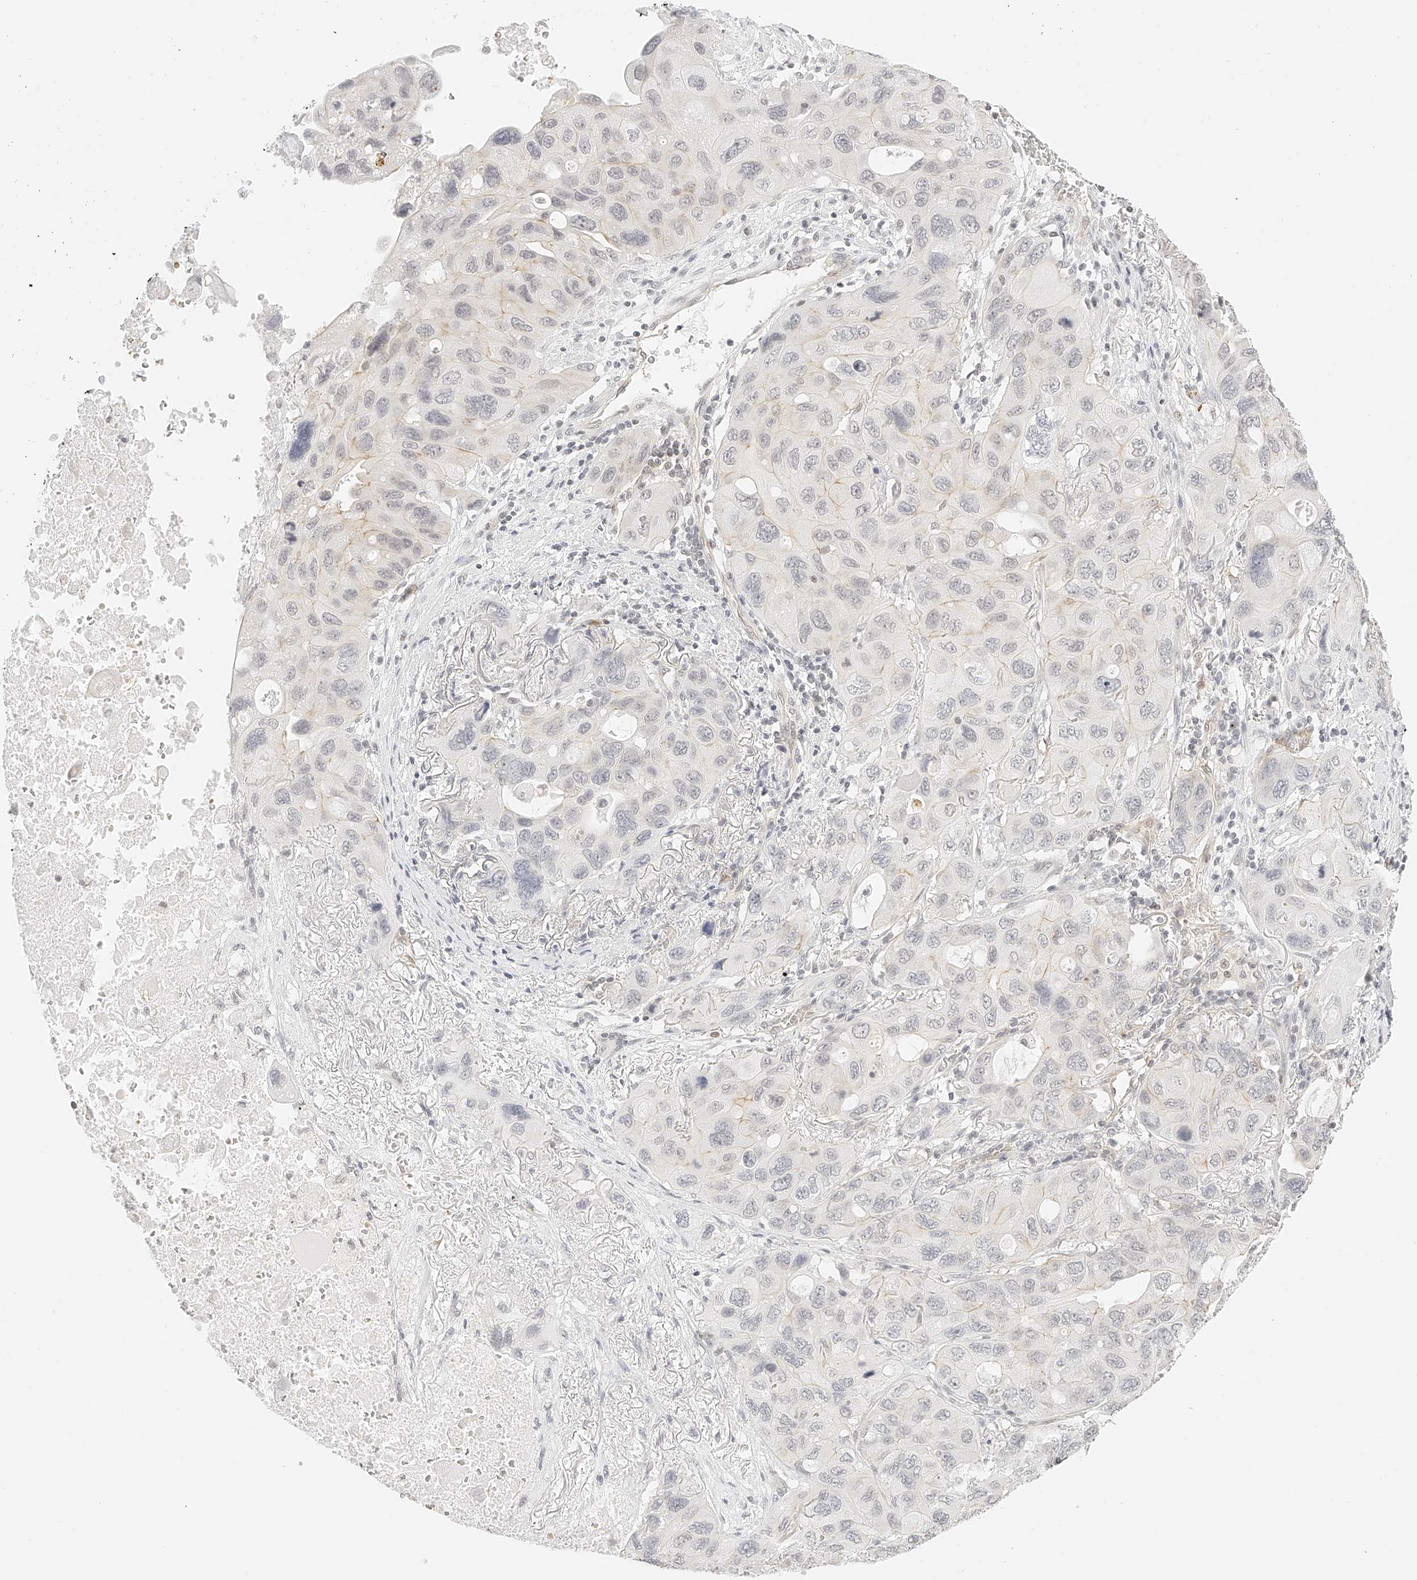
{"staining": {"intensity": "negative", "quantity": "none", "location": "none"}, "tissue": "lung cancer", "cell_type": "Tumor cells", "image_type": "cancer", "snomed": [{"axis": "morphology", "description": "Squamous cell carcinoma, NOS"}, {"axis": "topography", "description": "Lung"}], "caption": "The micrograph demonstrates no staining of tumor cells in lung cancer (squamous cell carcinoma).", "gene": "ZFP69", "patient": {"sex": "female", "age": 73}}